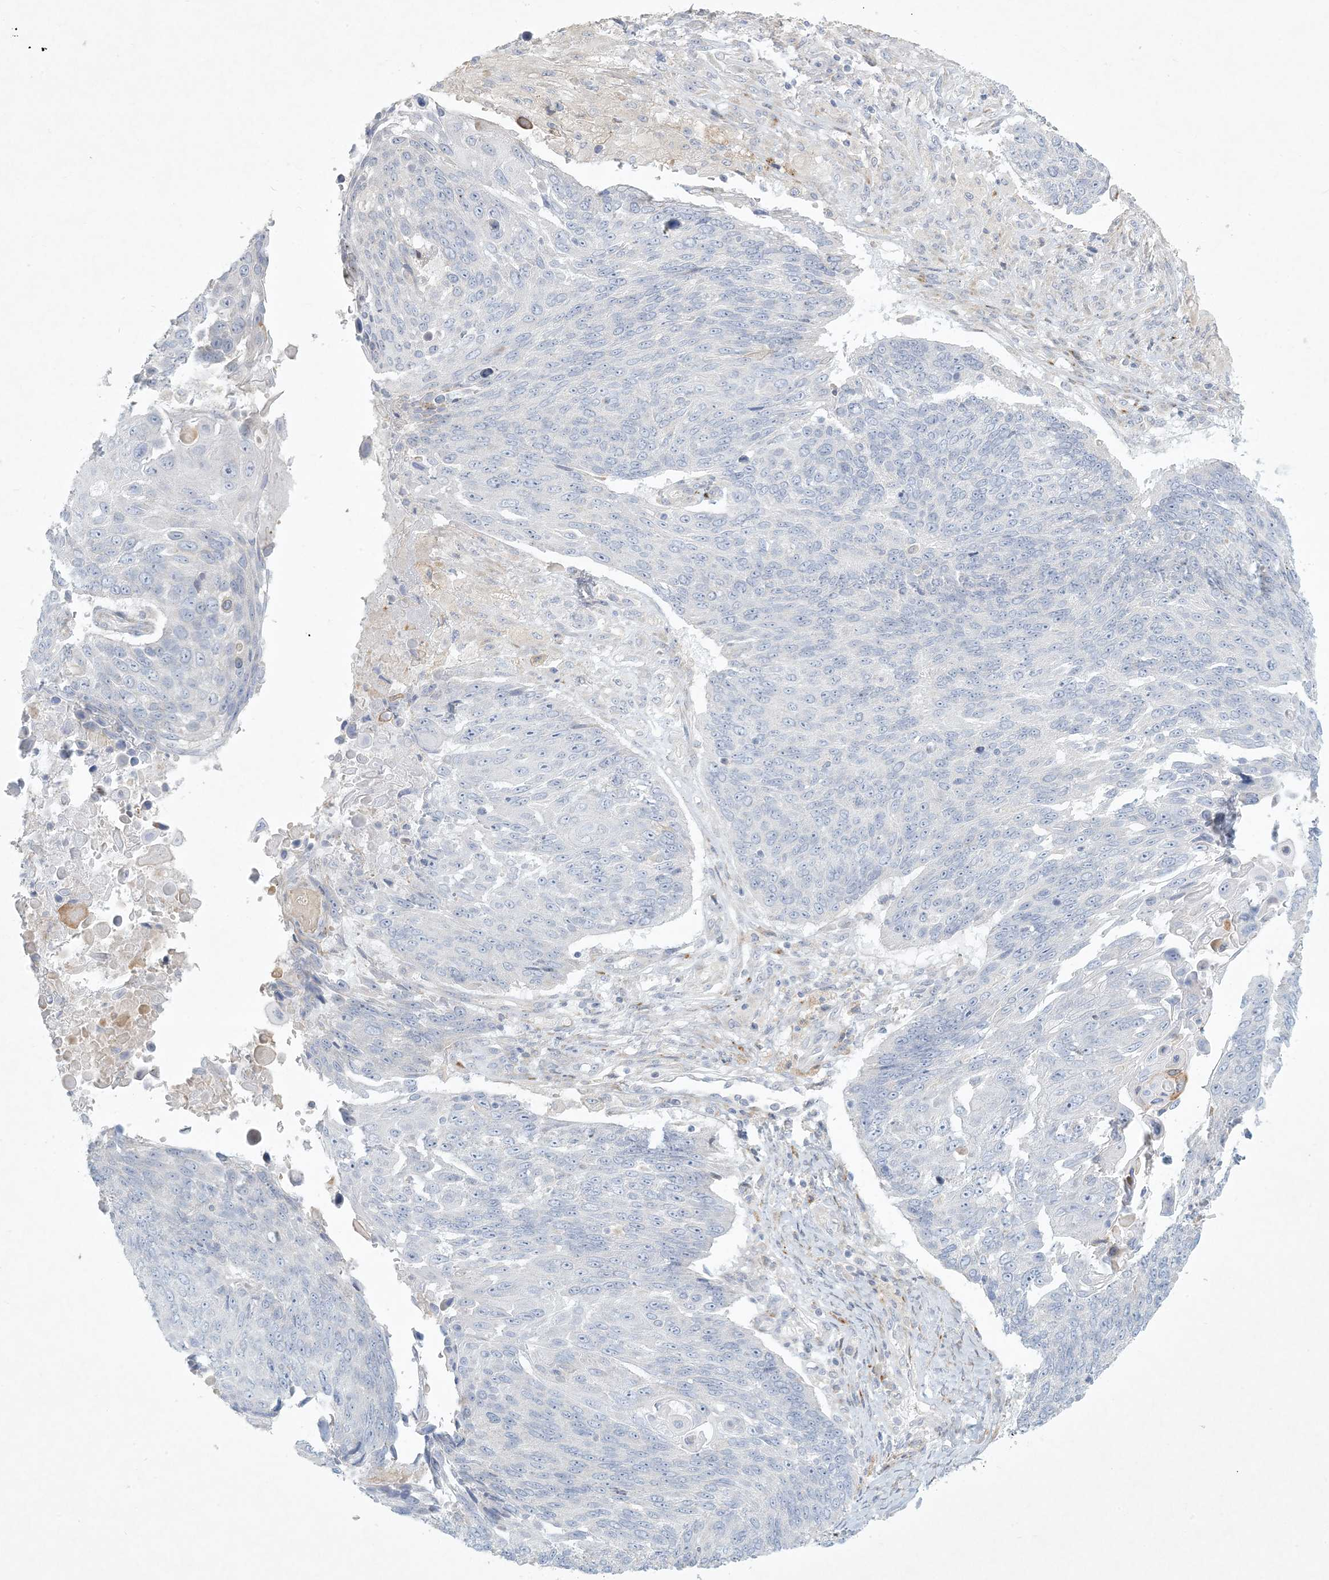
{"staining": {"intensity": "negative", "quantity": "none", "location": "none"}, "tissue": "lung cancer", "cell_type": "Tumor cells", "image_type": "cancer", "snomed": [{"axis": "morphology", "description": "Squamous cell carcinoma, NOS"}, {"axis": "topography", "description": "Lung"}], "caption": "Immunohistochemical staining of squamous cell carcinoma (lung) shows no significant staining in tumor cells.", "gene": "ZNF385D", "patient": {"sex": "male", "age": 66}}